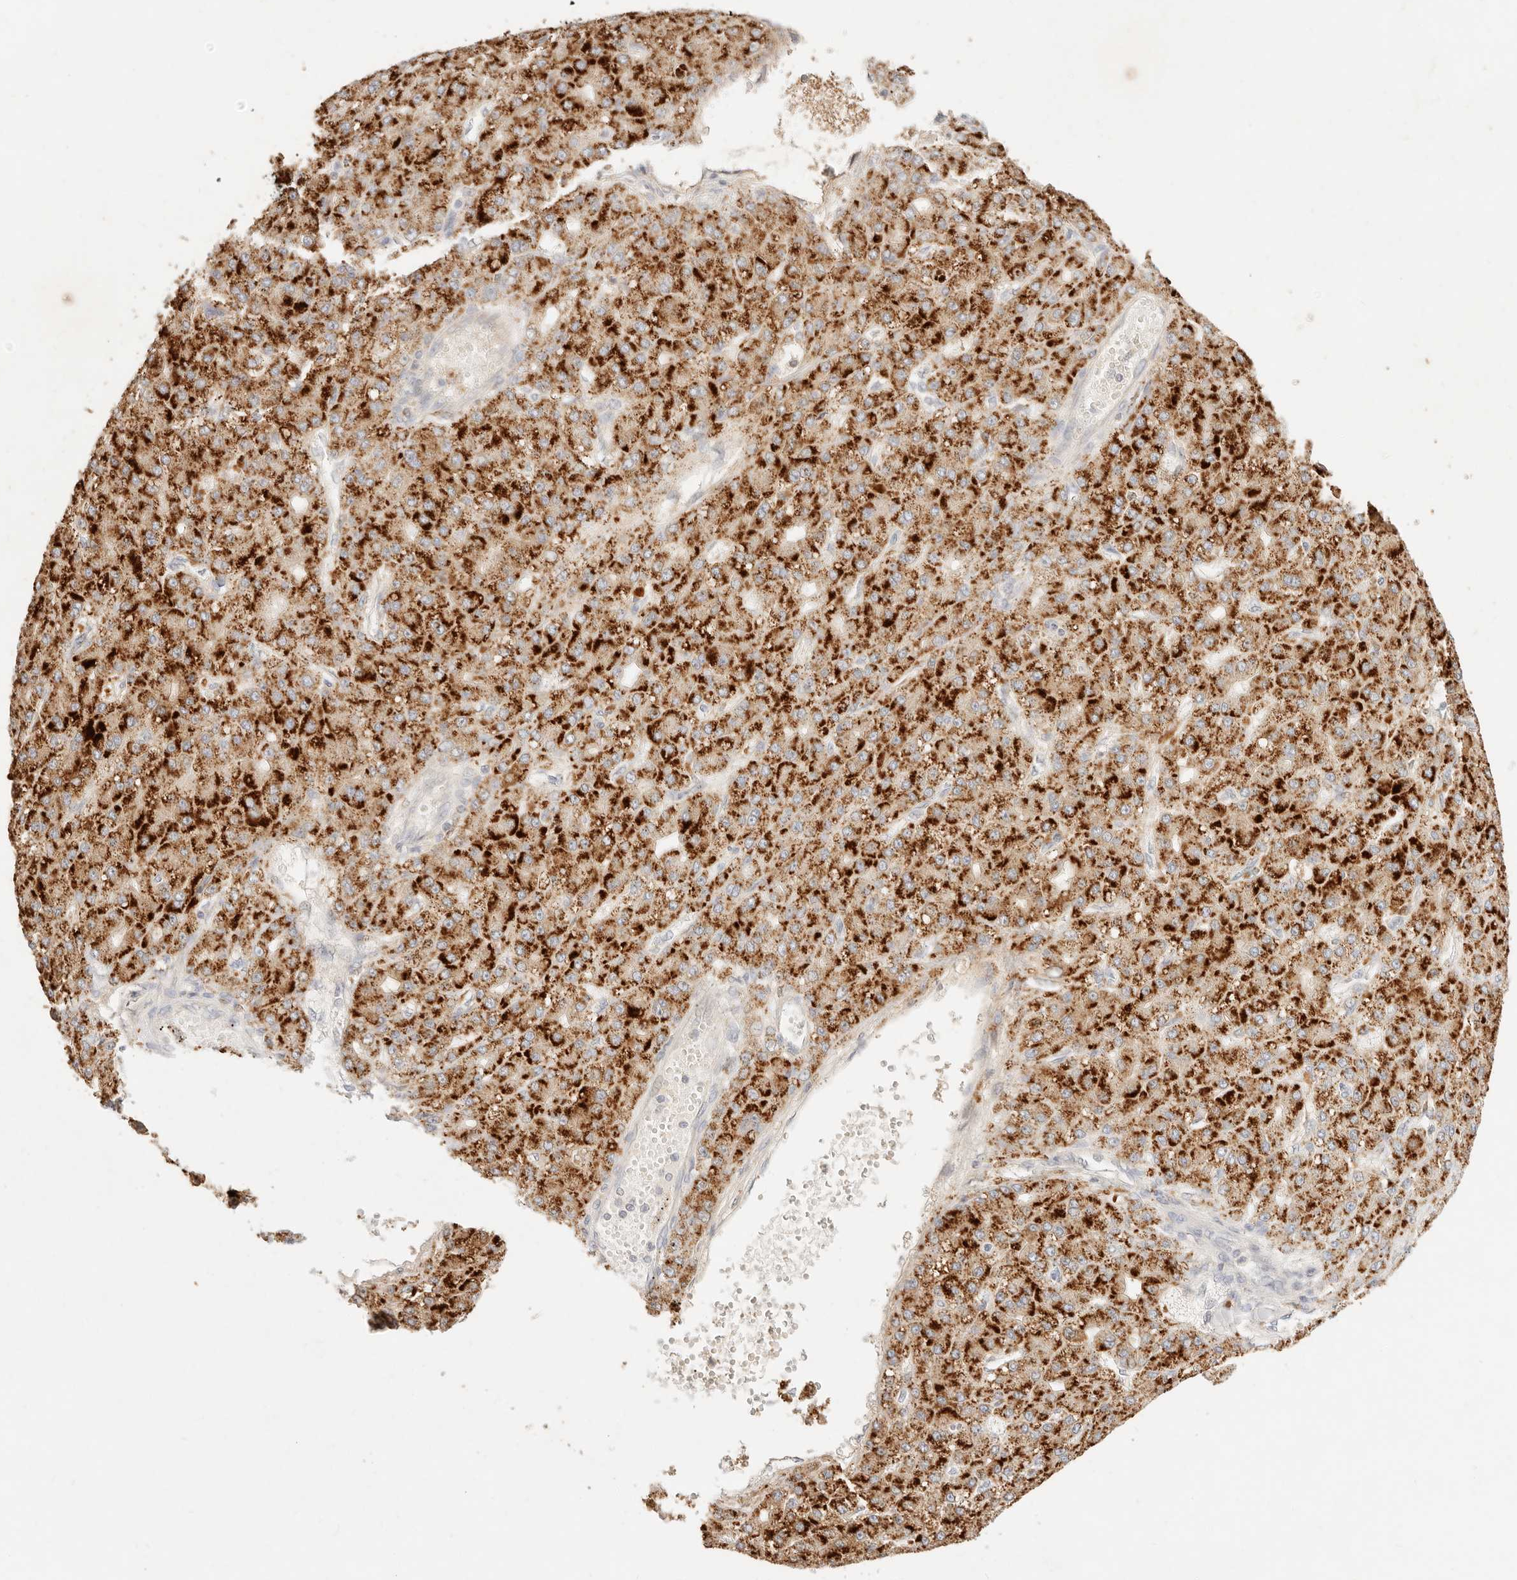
{"staining": {"intensity": "strong", "quantity": ">75%", "location": "cytoplasmic/membranous"}, "tissue": "liver cancer", "cell_type": "Tumor cells", "image_type": "cancer", "snomed": [{"axis": "morphology", "description": "Carcinoma, Hepatocellular, NOS"}, {"axis": "topography", "description": "Liver"}], "caption": "Strong cytoplasmic/membranous positivity is appreciated in approximately >75% of tumor cells in hepatocellular carcinoma (liver).", "gene": "ACOX1", "patient": {"sex": "male", "age": 67}}